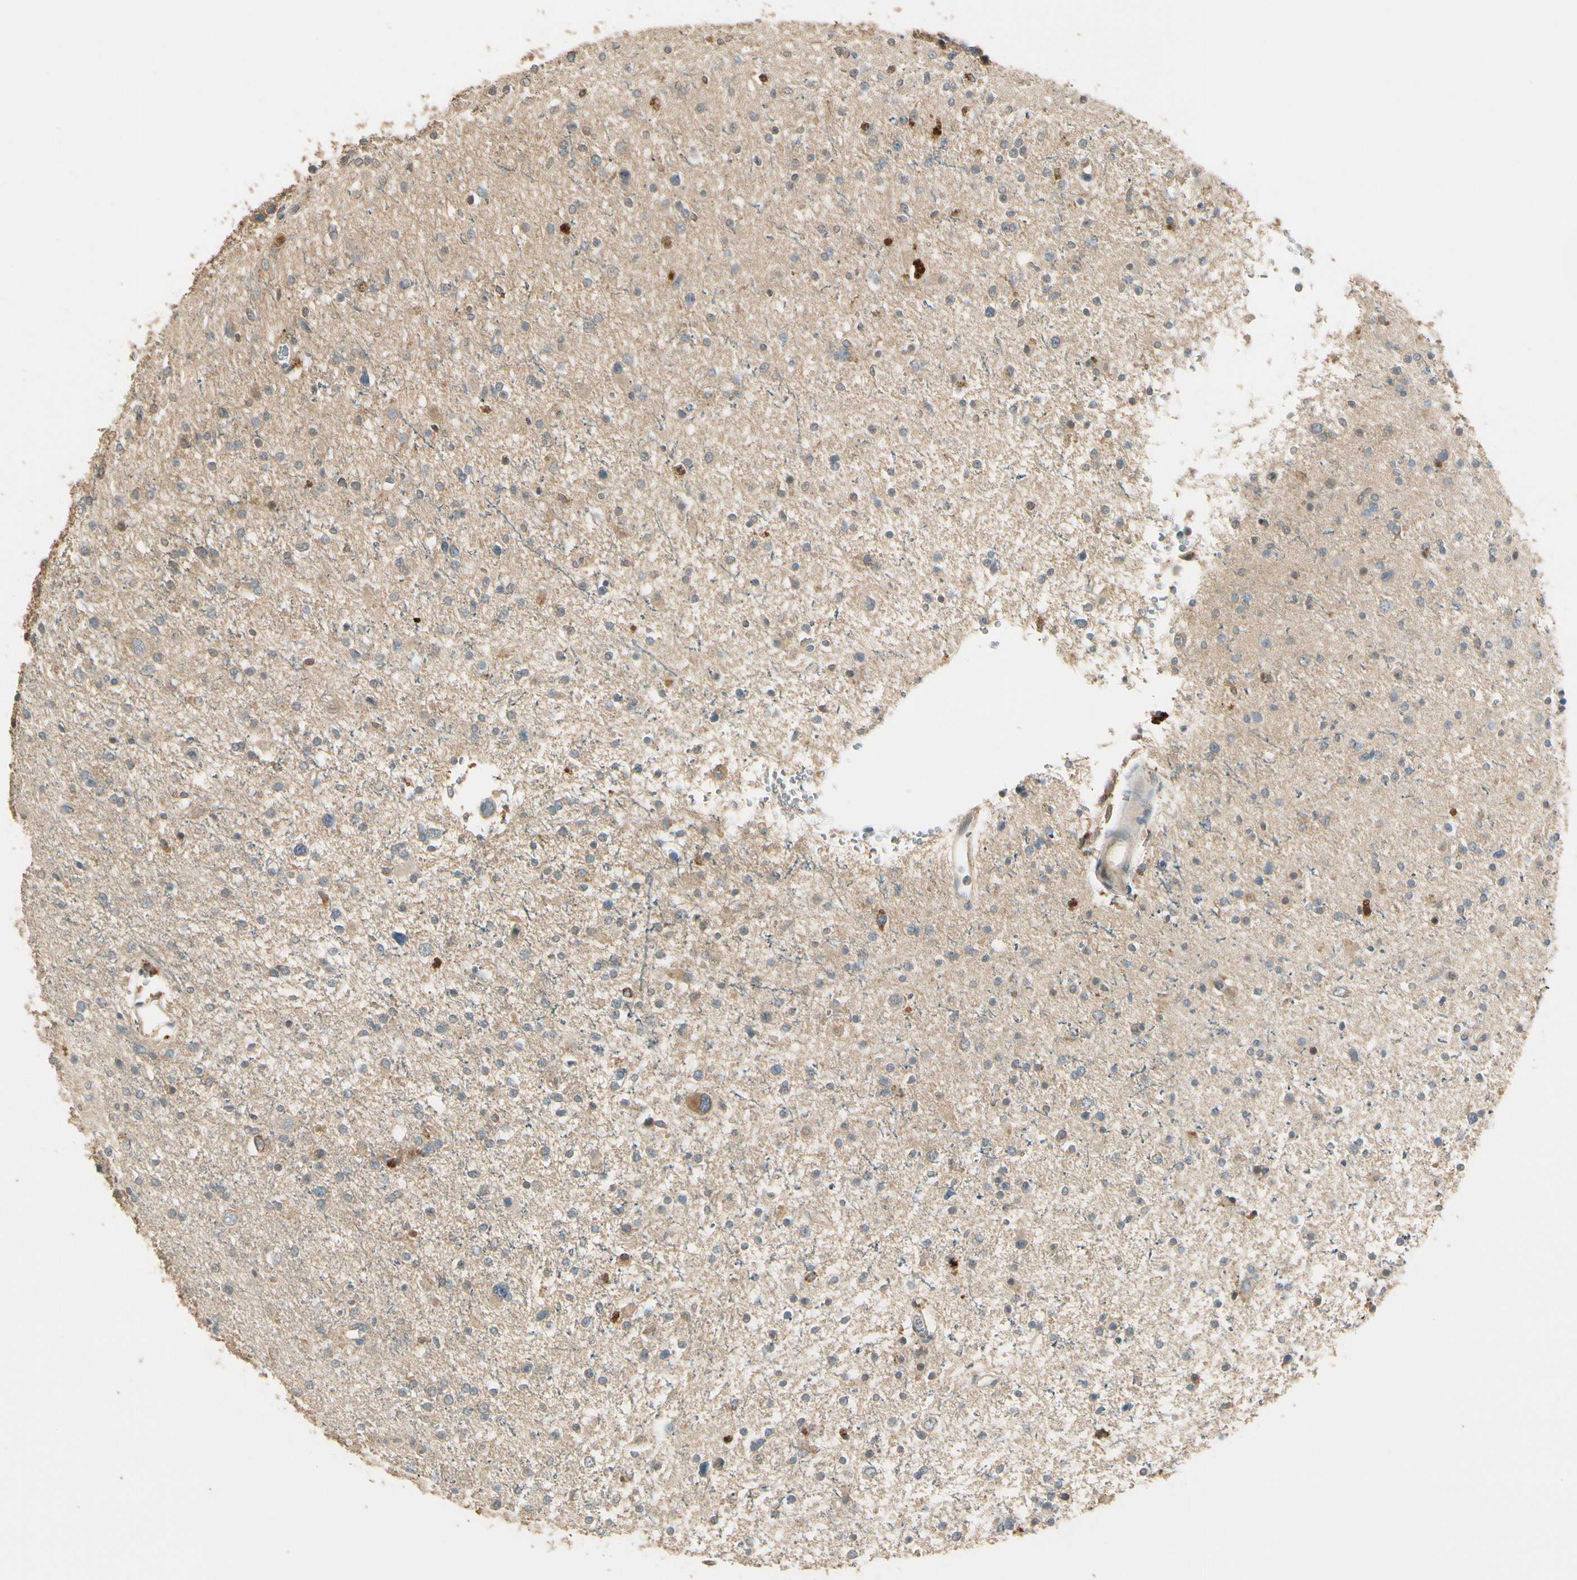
{"staining": {"intensity": "weak", "quantity": "25%-75%", "location": "cytoplasmic/membranous"}, "tissue": "glioma", "cell_type": "Tumor cells", "image_type": "cancer", "snomed": [{"axis": "morphology", "description": "Glioma, malignant, High grade"}, {"axis": "topography", "description": "Brain"}], "caption": "The photomicrograph exhibits immunohistochemical staining of malignant glioma (high-grade). There is weak cytoplasmic/membranous positivity is appreciated in approximately 25%-75% of tumor cells.", "gene": "PLXNA1", "patient": {"sex": "male", "age": 33}}